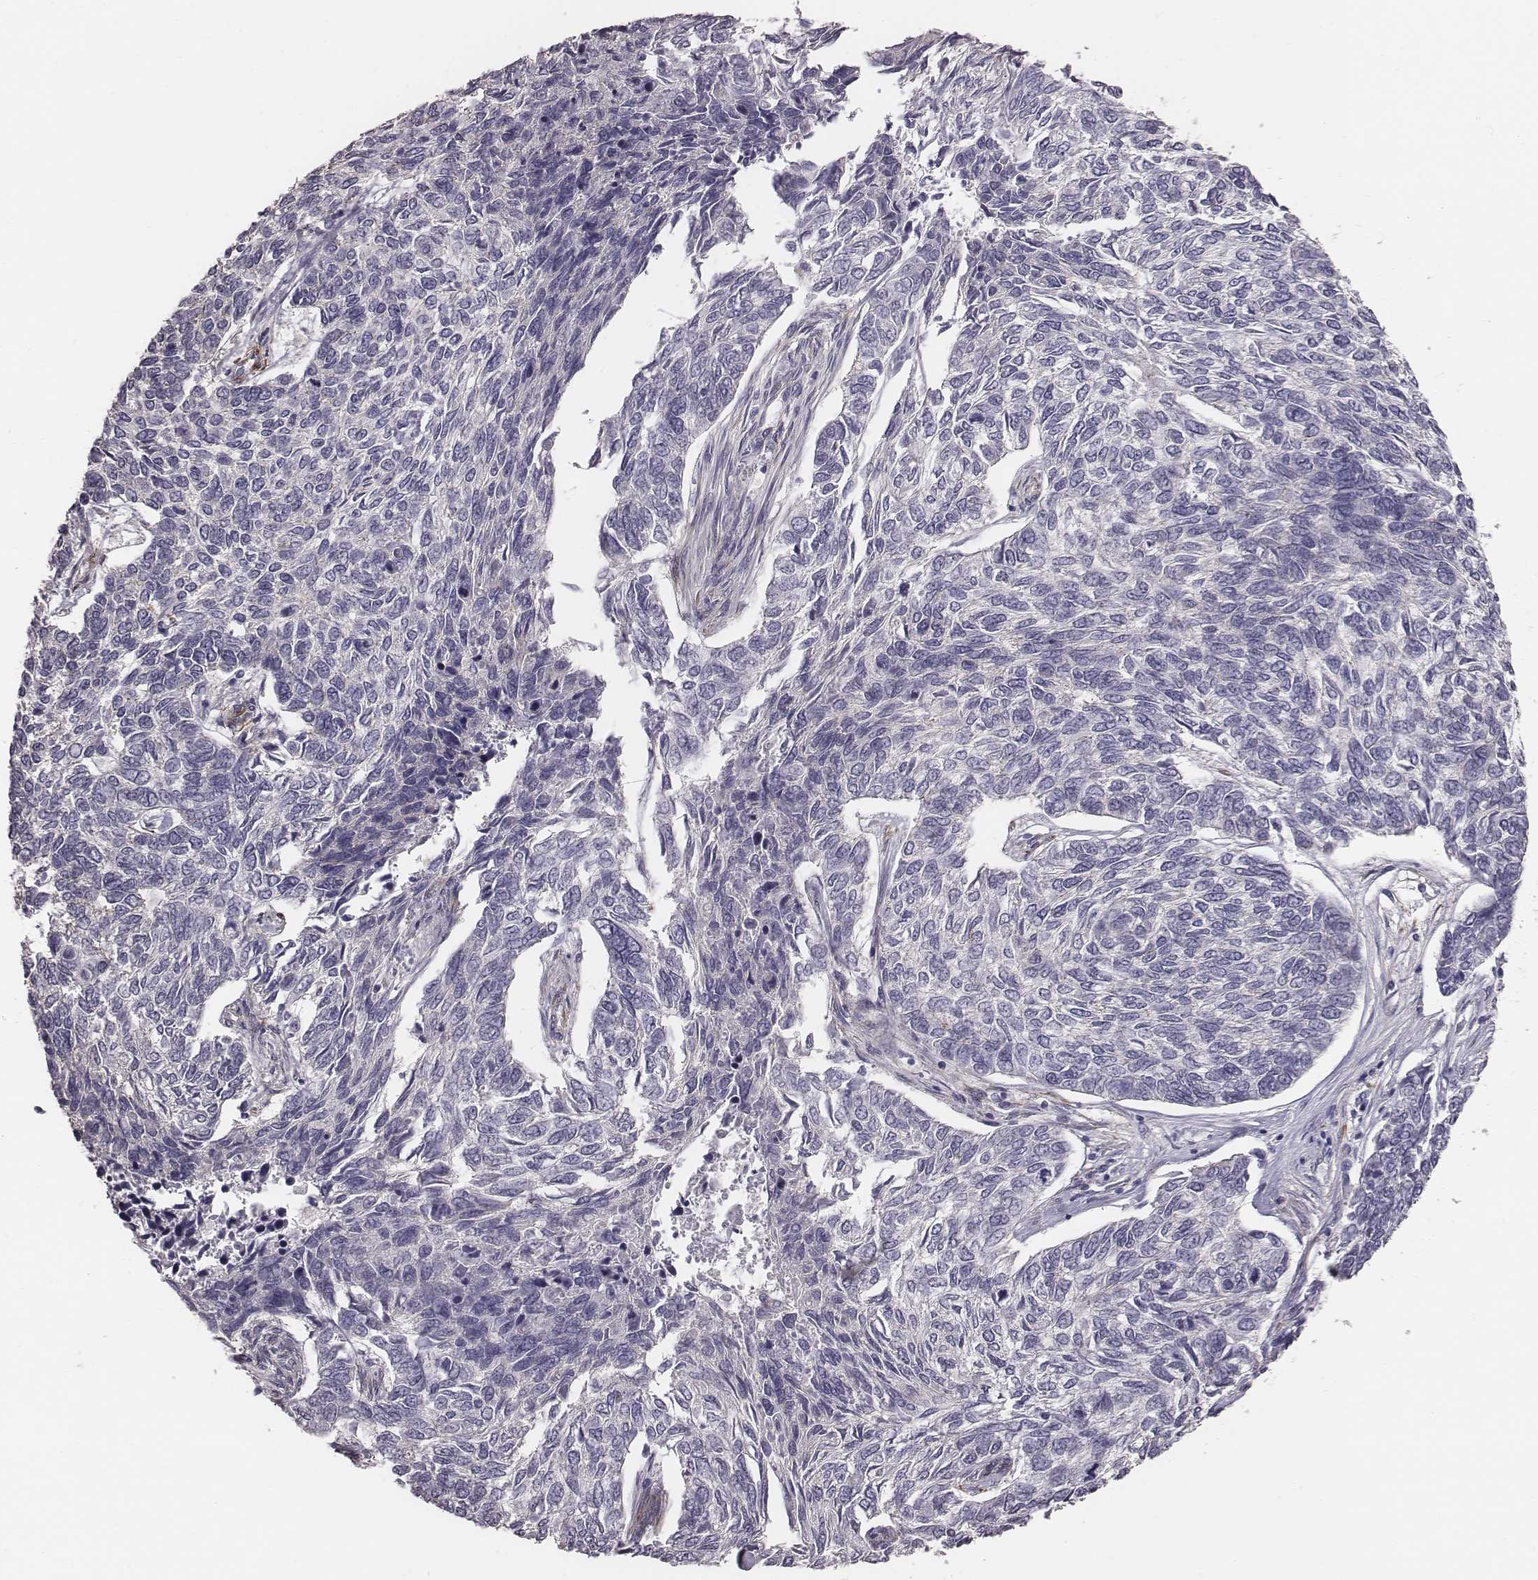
{"staining": {"intensity": "negative", "quantity": "none", "location": "none"}, "tissue": "skin cancer", "cell_type": "Tumor cells", "image_type": "cancer", "snomed": [{"axis": "morphology", "description": "Basal cell carcinoma"}, {"axis": "topography", "description": "Skin"}], "caption": "This is an immunohistochemistry histopathology image of skin basal cell carcinoma. There is no expression in tumor cells.", "gene": "PRKCZ", "patient": {"sex": "female", "age": 65}}